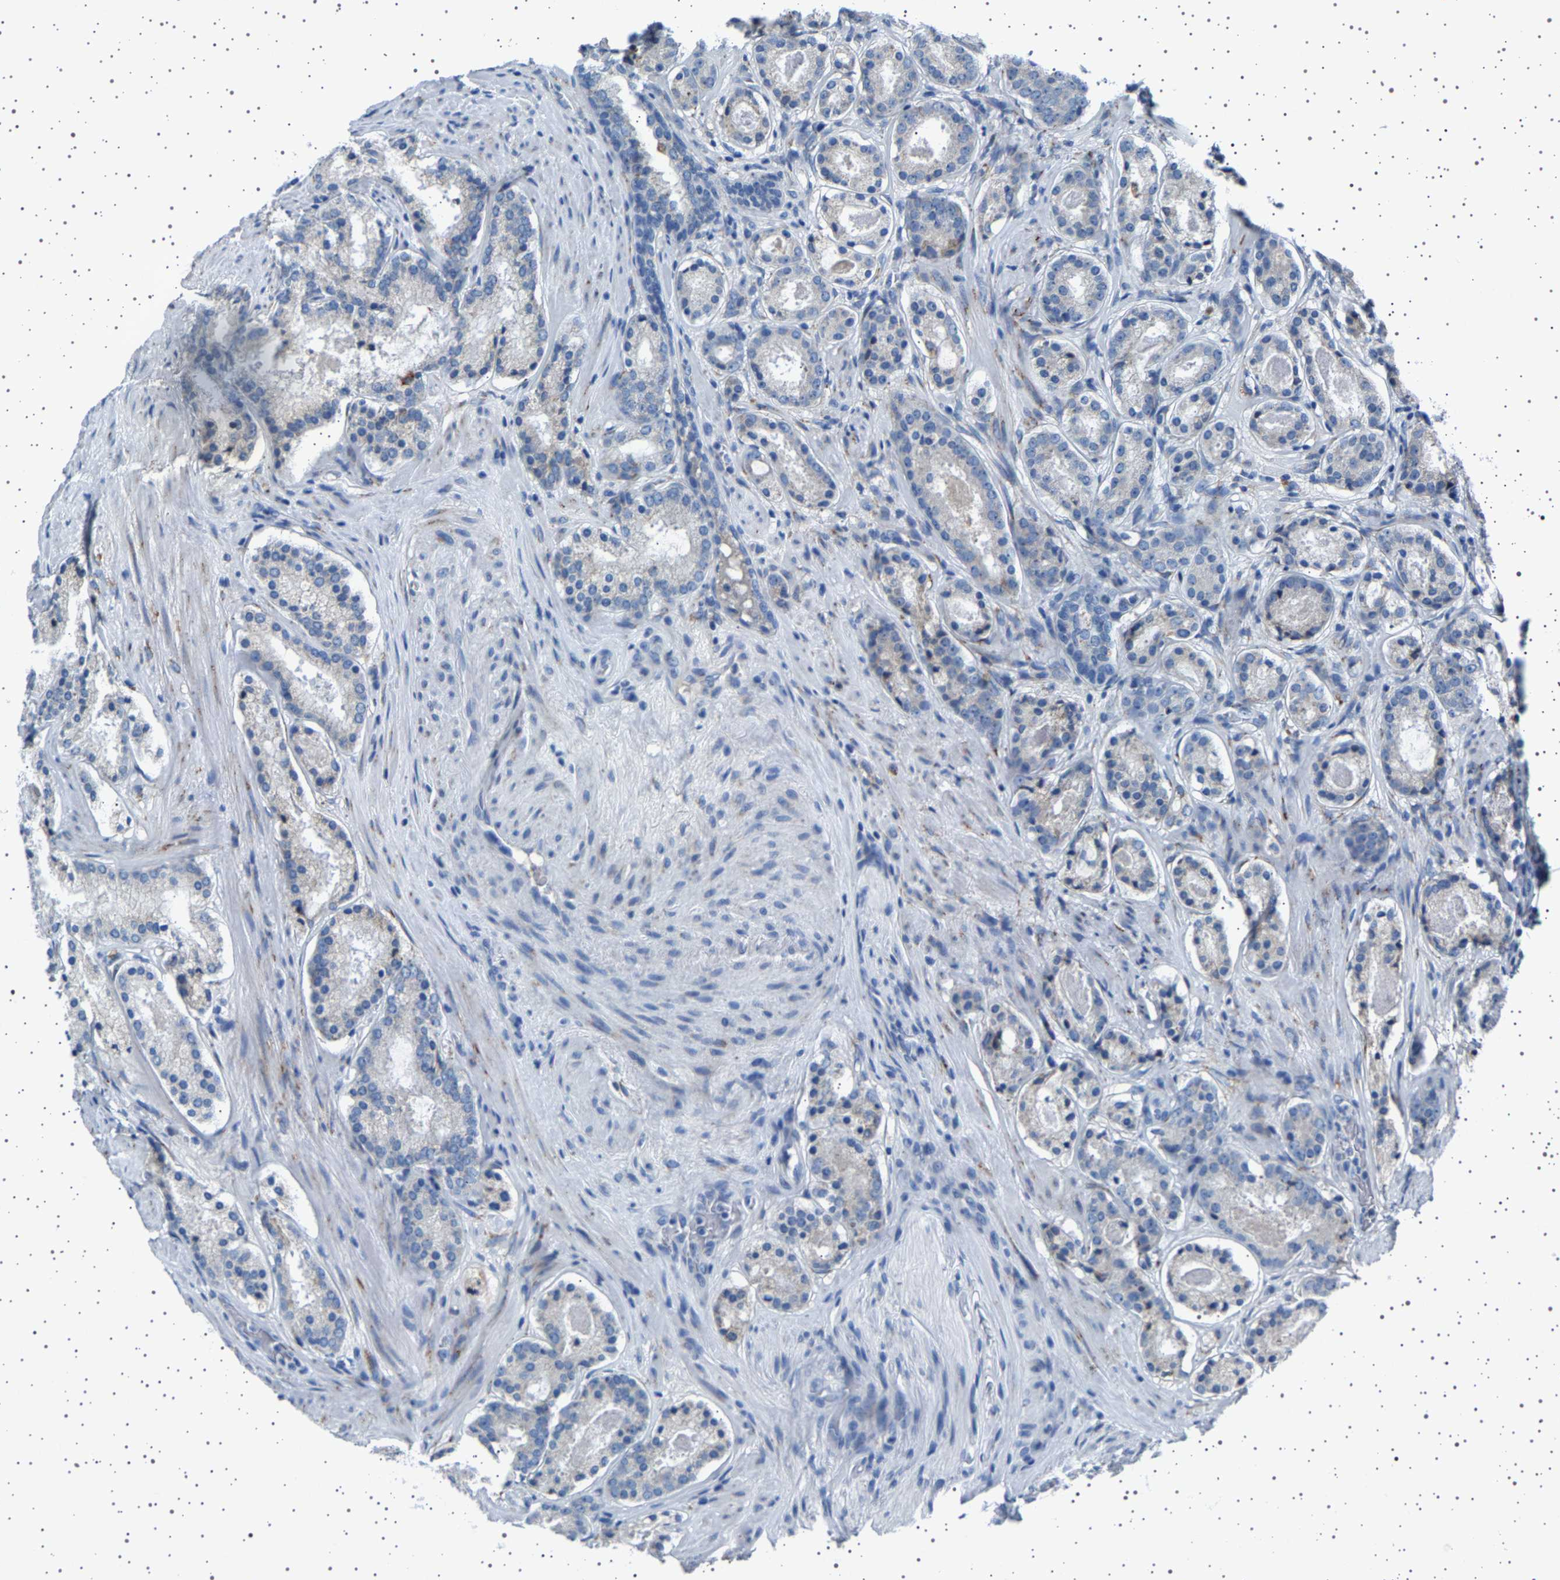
{"staining": {"intensity": "weak", "quantity": "<25%", "location": "cytoplasmic/membranous"}, "tissue": "prostate cancer", "cell_type": "Tumor cells", "image_type": "cancer", "snomed": [{"axis": "morphology", "description": "Adenocarcinoma, Low grade"}, {"axis": "topography", "description": "Prostate"}], "caption": "Protein analysis of prostate cancer (low-grade adenocarcinoma) demonstrates no significant expression in tumor cells. Nuclei are stained in blue.", "gene": "FTCD", "patient": {"sex": "male", "age": 69}}